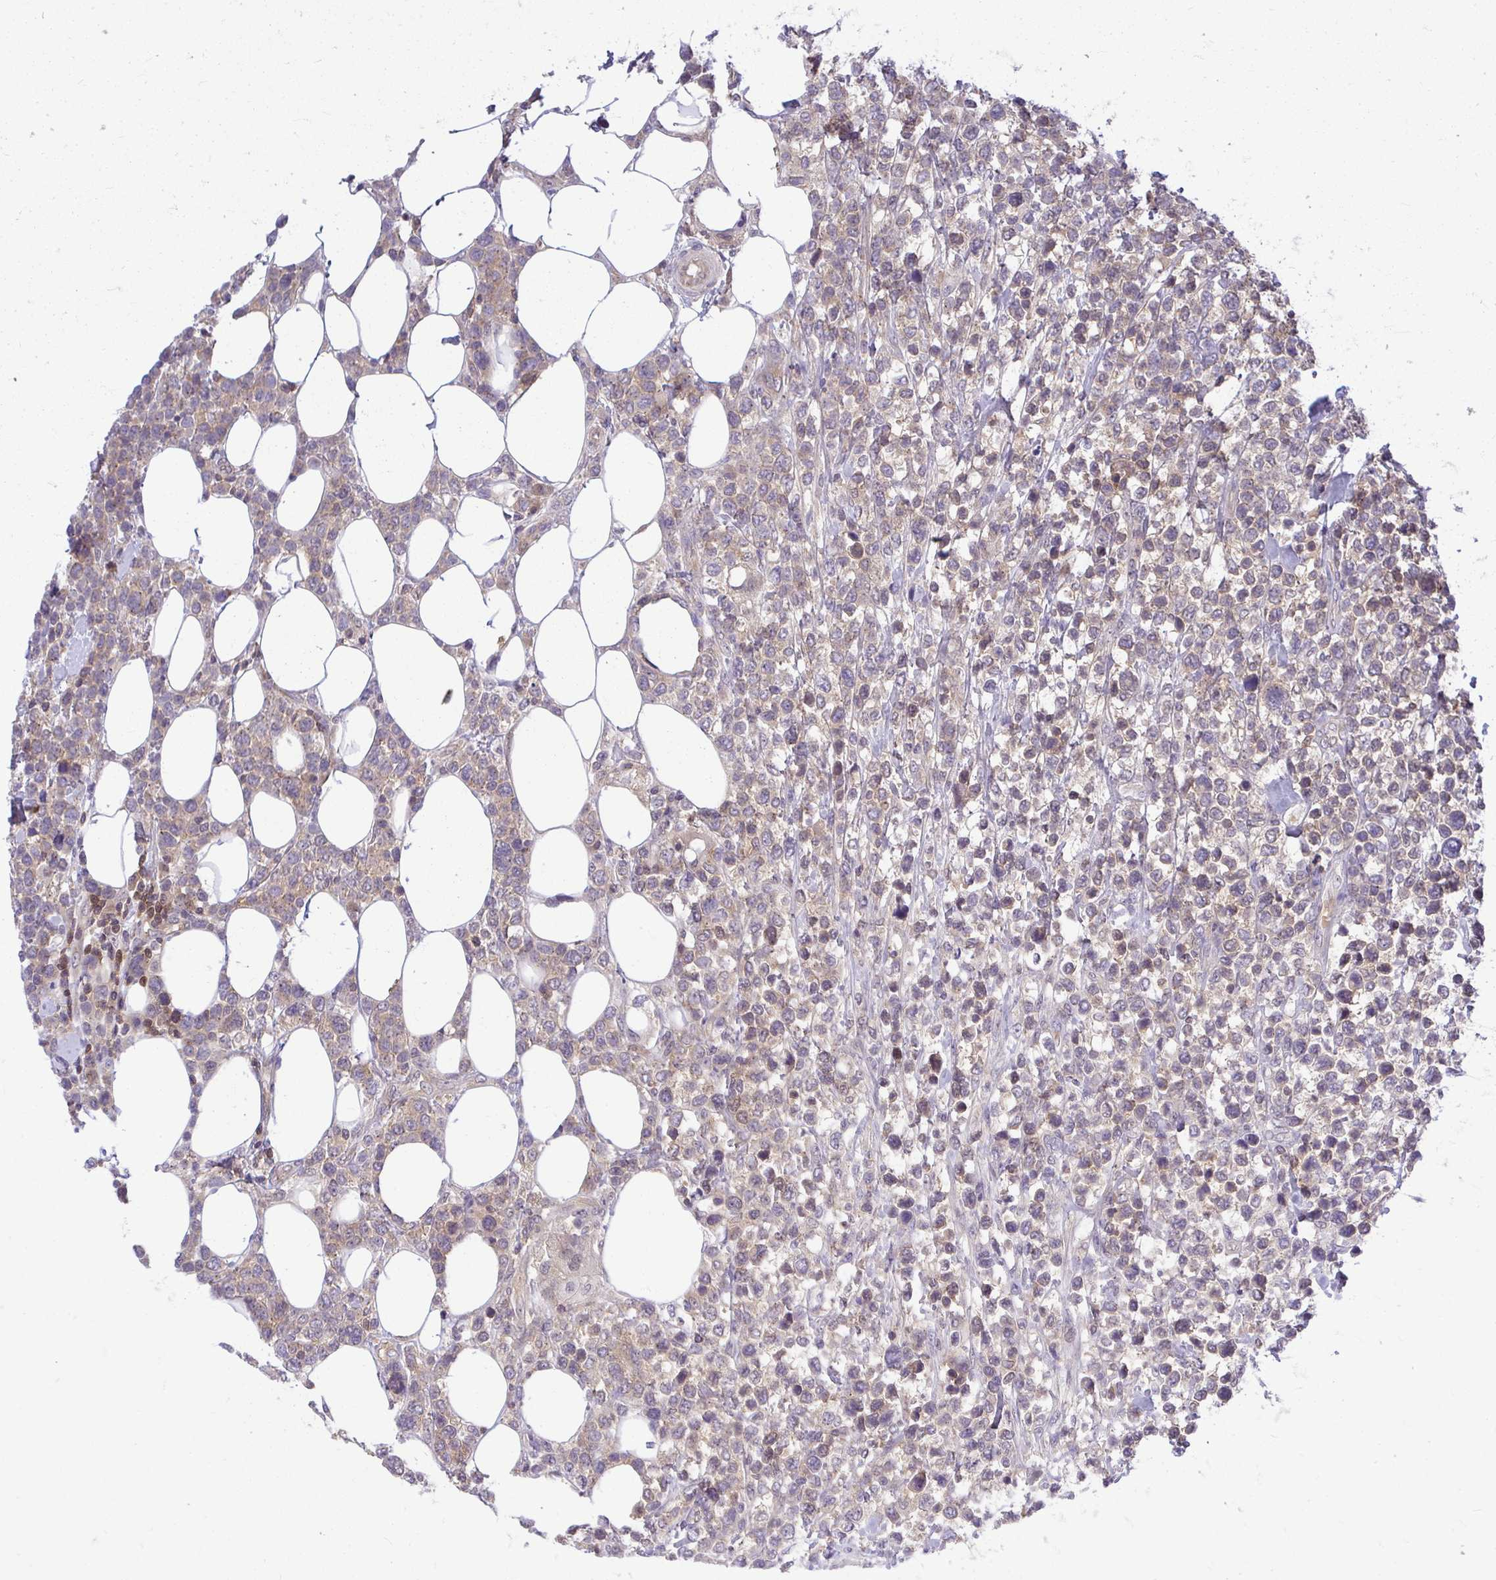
{"staining": {"intensity": "negative", "quantity": "none", "location": "none"}, "tissue": "lymphoma", "cell_type": "Tumor cells", "image_type": "cancer", "snomed": [{"axis": "morphology", "description": "Malignant lymphoma, non-Hodgkin's type, High grade"}, {"axis": "topography", "description": "Soft tissue"}], "caption": "High power microscopy image of an immunohistochemistry (IHC) photomicrograph of lymphoma, revealing no significant positivity in tumor cells.", "gene": "HDHD2", "patient": {"sex": "female", "age": 56}}